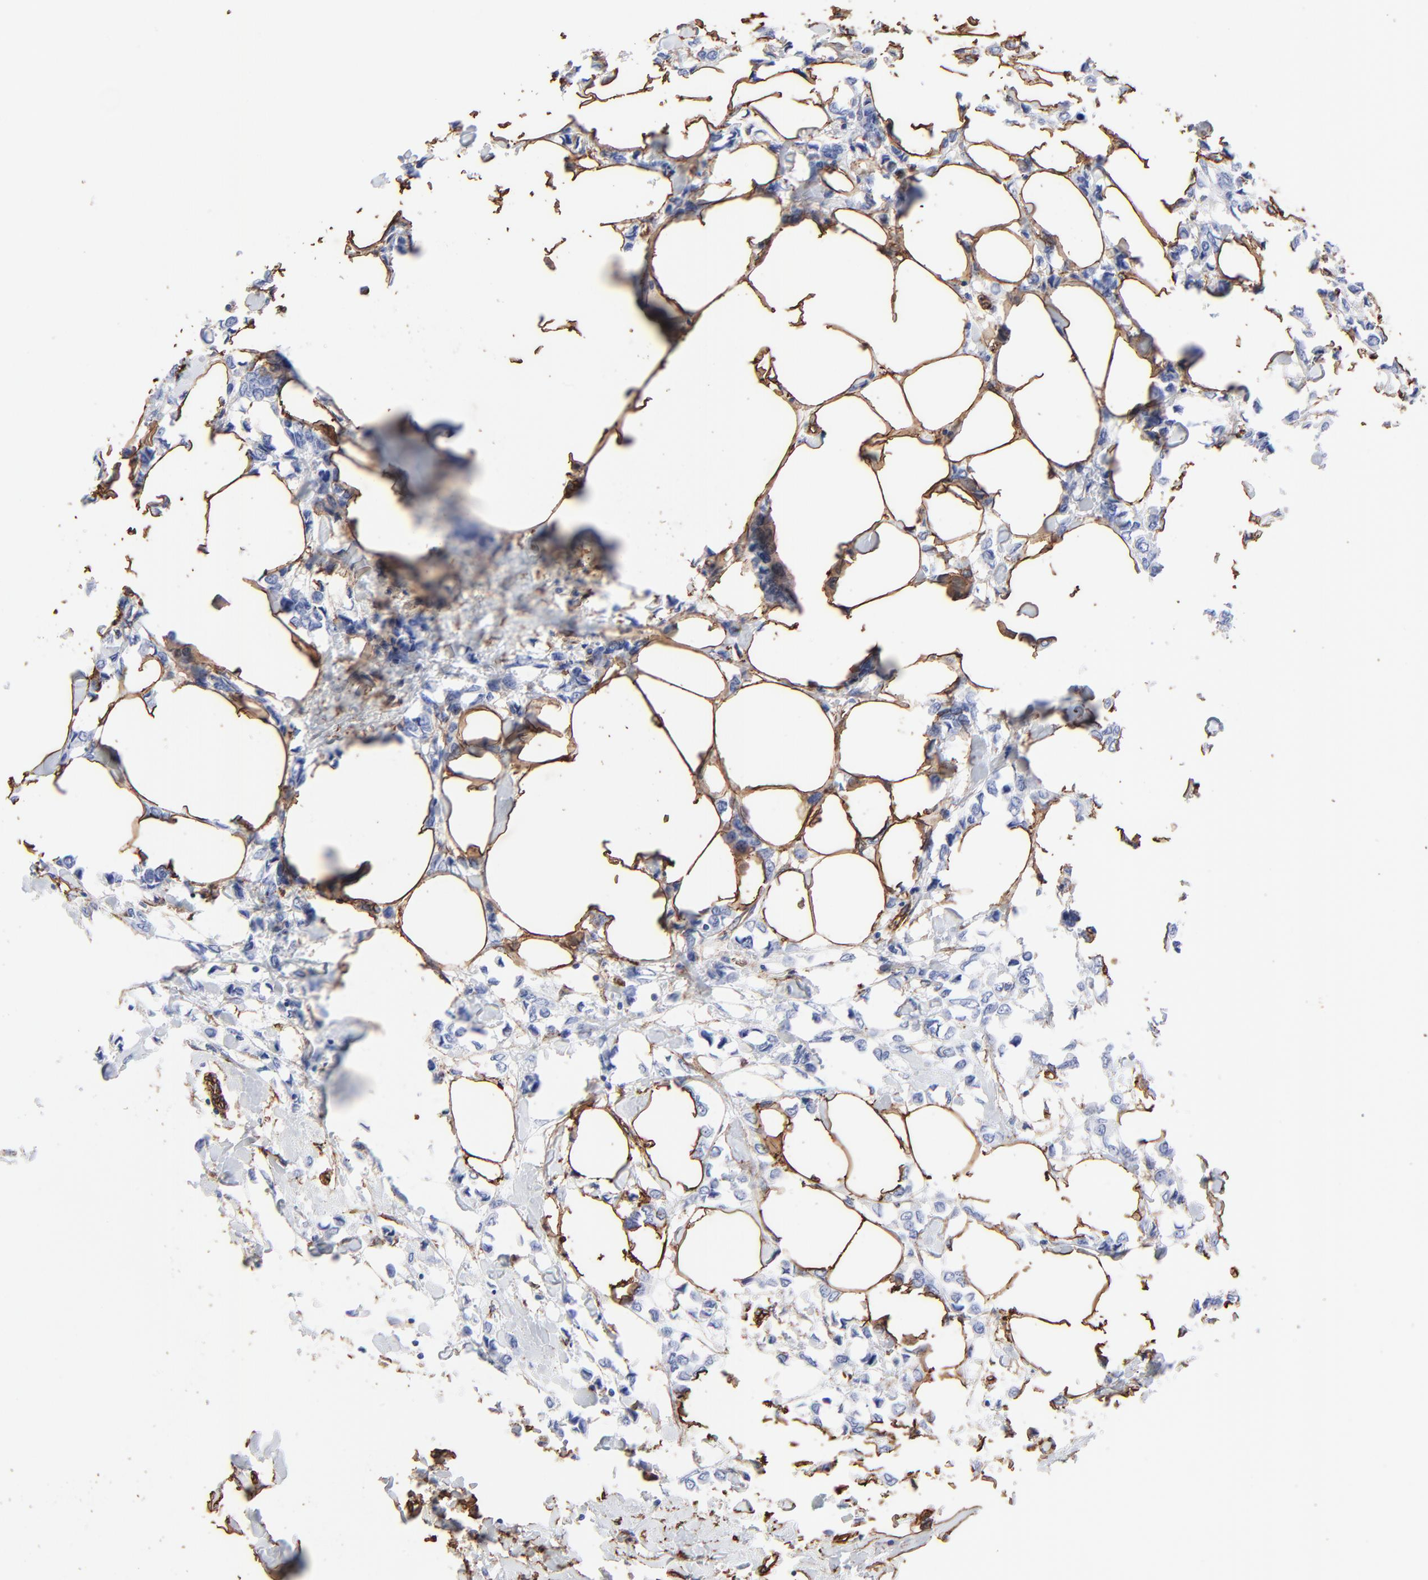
{"staining": {"intensity": "negative", "quantity": "none", "location": "none"}, "tissue": "breast cancer", "cell_type": "Tumor cells", "image_type": "cancer", "snomed": [{"axis": "morphology", "description": "Lobular carcinoma"}, {"axis": "topography", "description": "Breast"}], "caption": "Micrograph shows no protein positivity in tumor cells of breast cancer tissue.", "gene": "CAV1", "patient": {"sex": "female", "age": 51}}